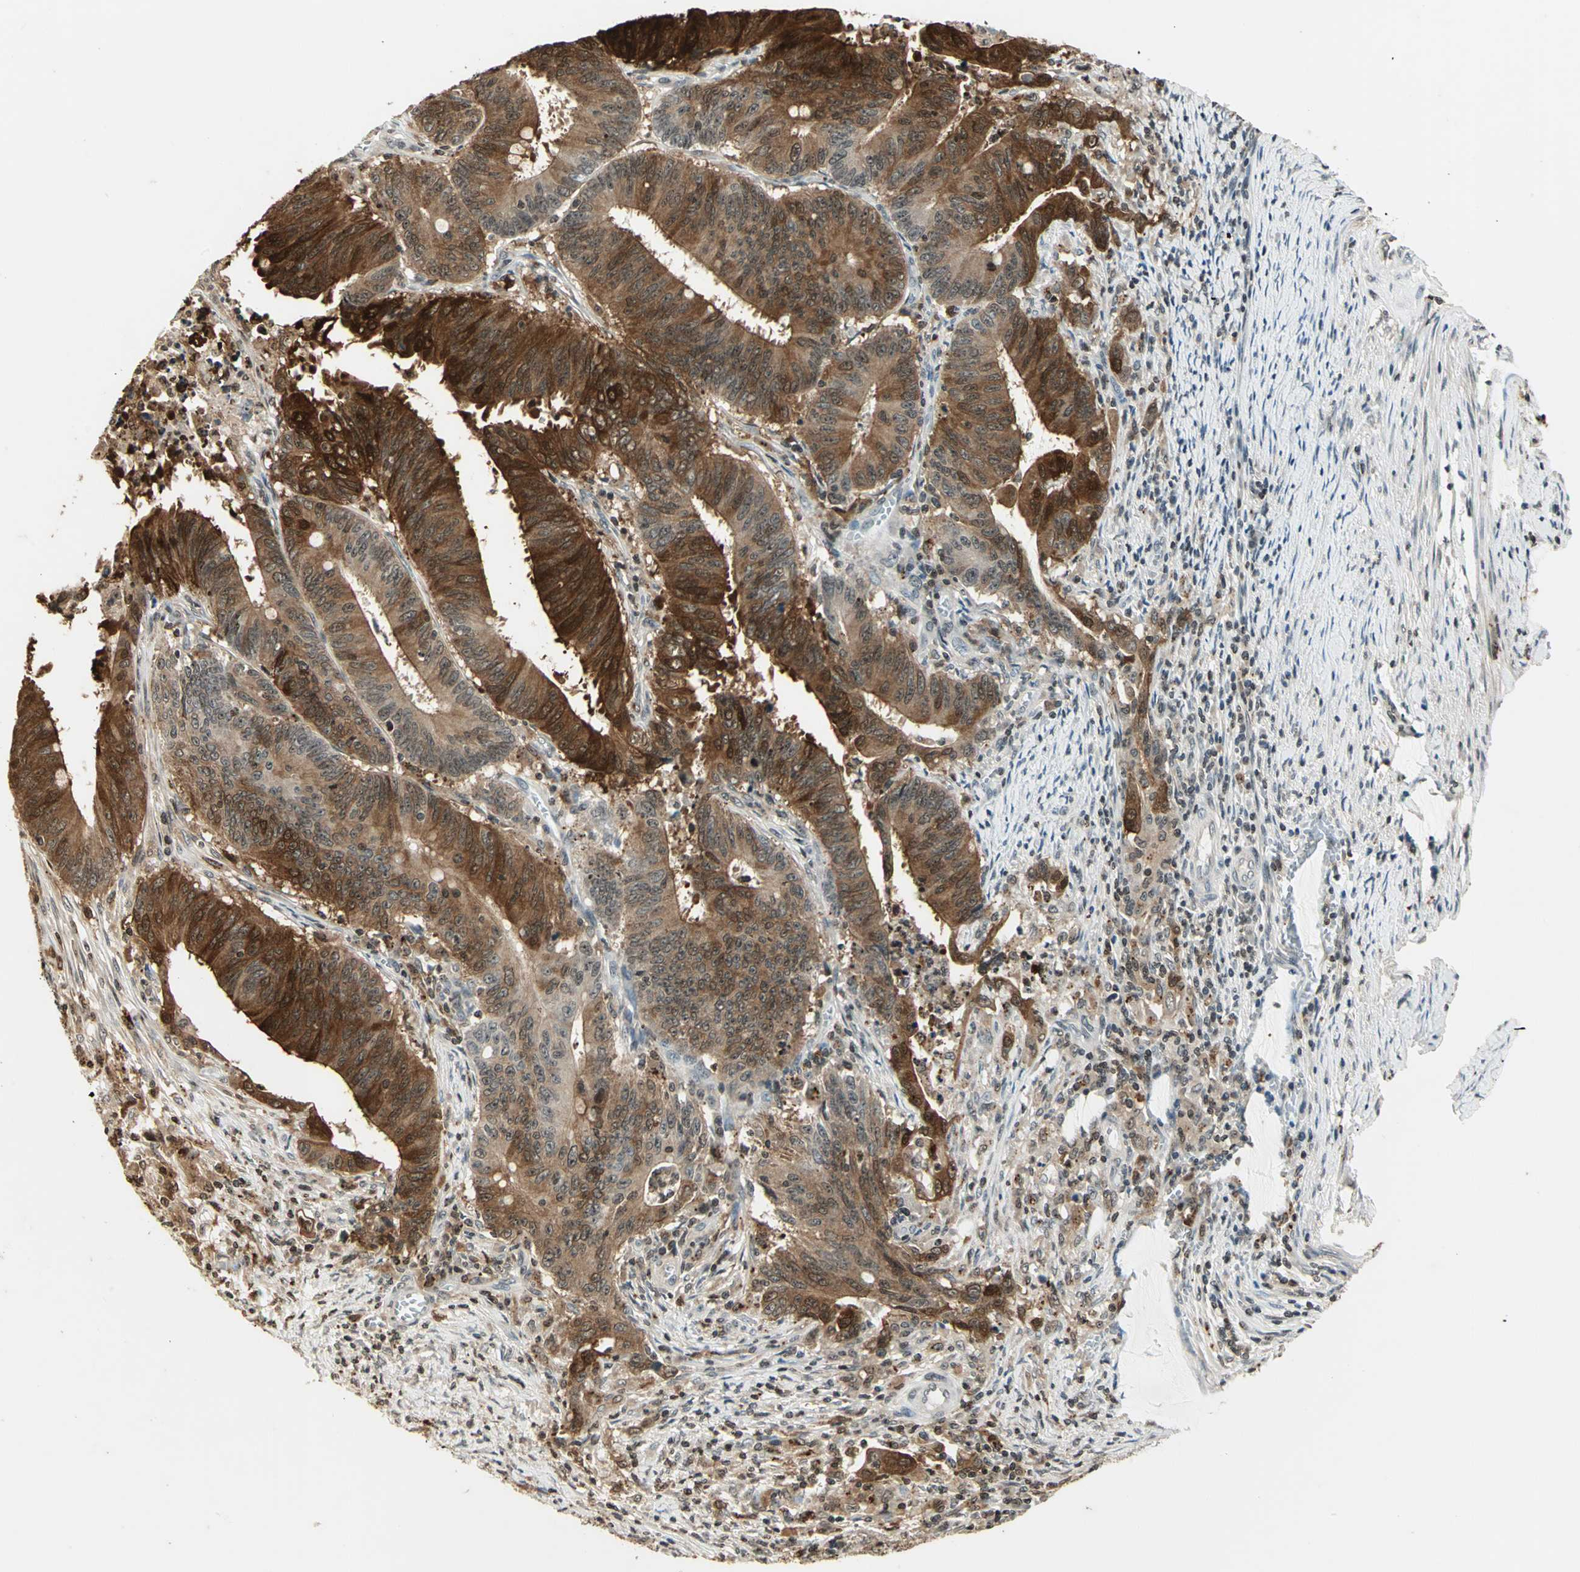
{"staining": {"intensity": "strong", "quantity": ">75%", "location": "cytoplasmic/membranous"}, "tissue": "colorectal cancer", "cell_type": "Tumor cells", "image_type": "cancer", "snomed": [{"axis": "morphology", "description": "Adenocarcinoma, NOS"}, {"axis": "topography", "description": "Colon"}], "caption": "DAB (3,3'-diaminobenzidine) immunohistochemical staining of adenocarcinoma (colorectal) shows strong cytoplasmic/membranous protein expression in approximately >75% of tumor cells.", "gene": "LGALS3", "patient": {"sex": "male", "age": 45}}